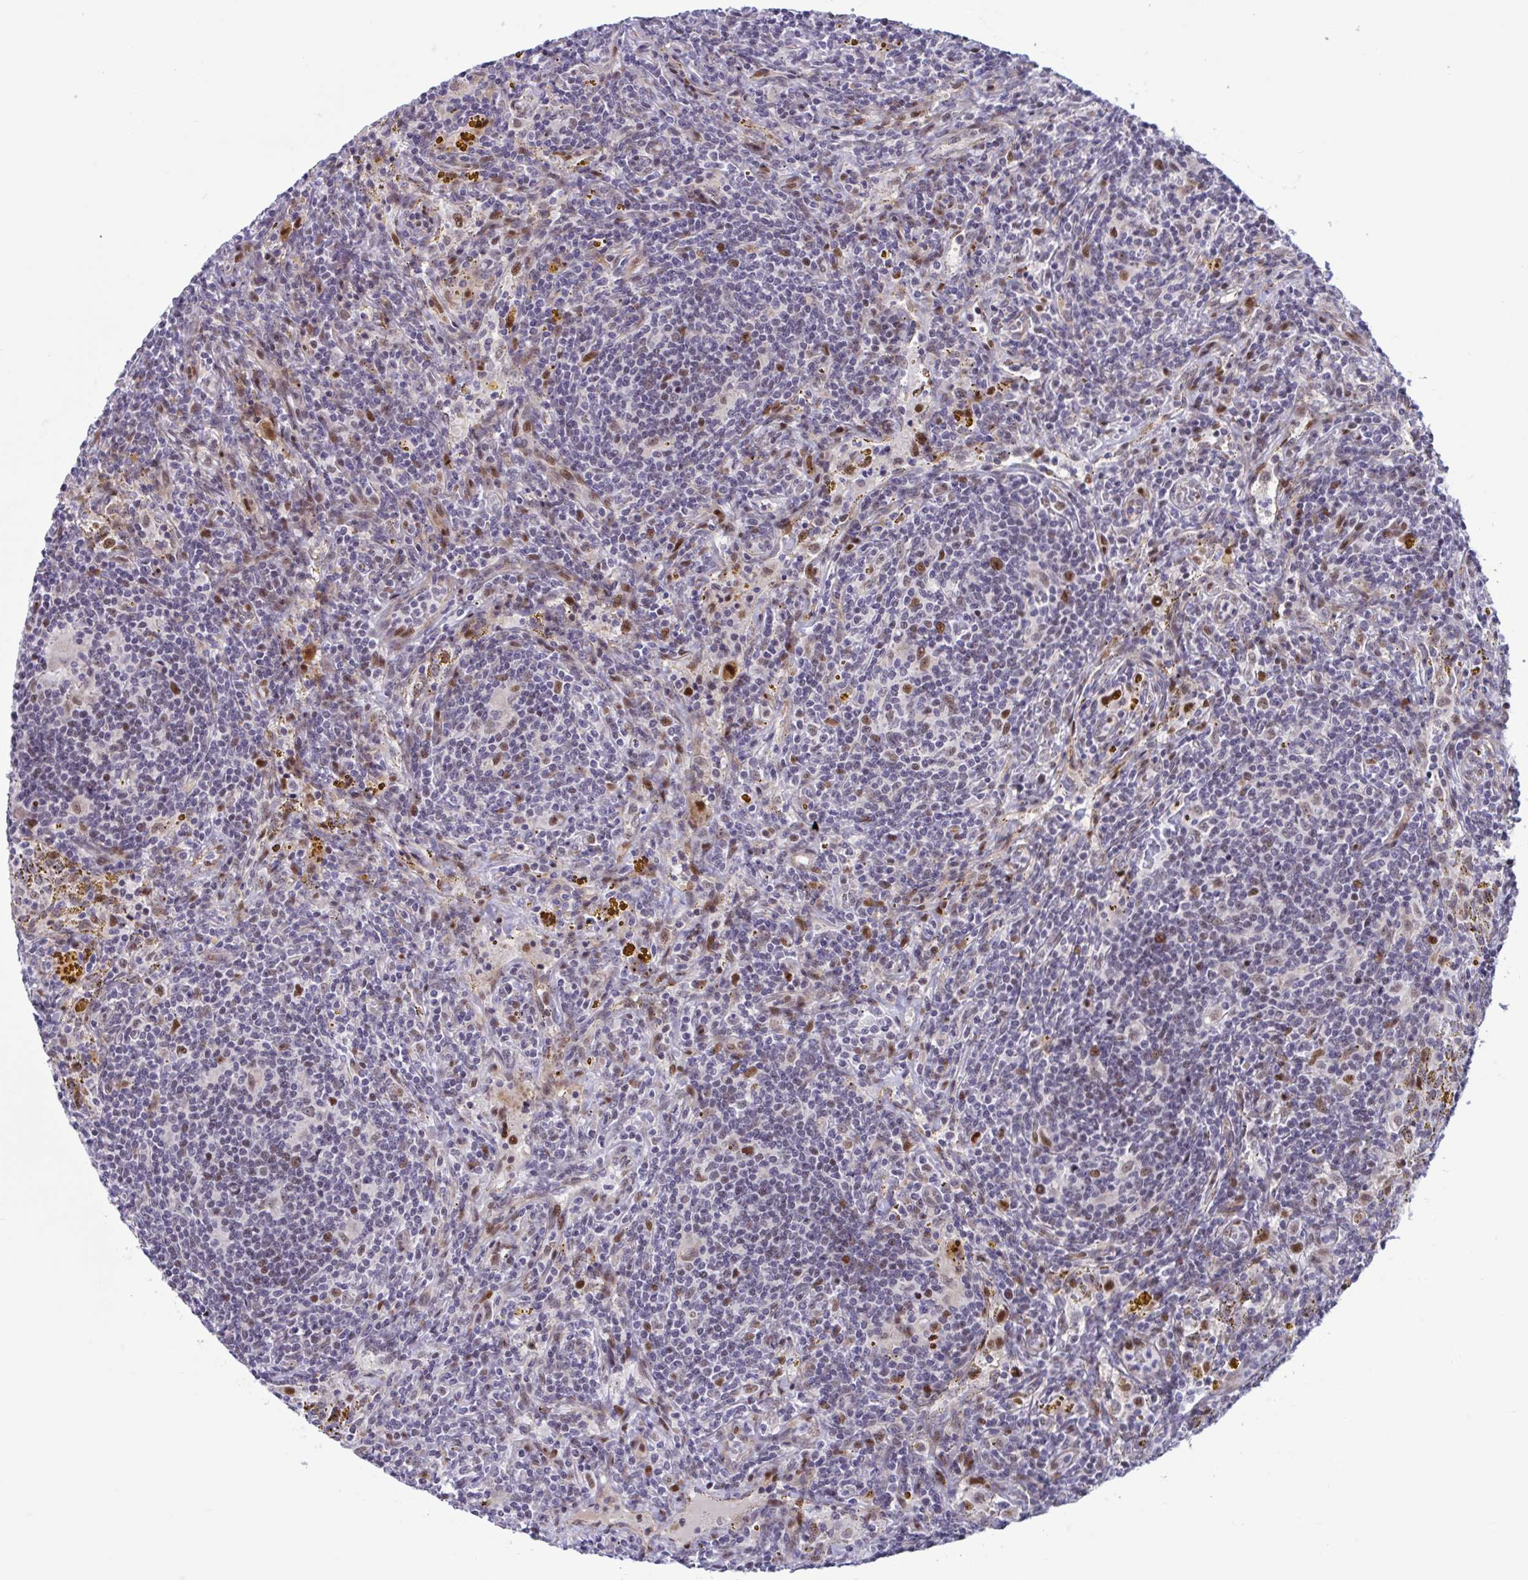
{"staining": {"intensity": "moderate", "quantity": "<25%", "location": "nuclear"}, "tissue": "lymphoma", "cell_type": "Tumor cells", "image_type": "cancer", "snomed": [{"axis": "morphology", "description": "Malignant lymphoma, non-Hodgkin's type, Low grade"}, {"axis": "topography", "description": "Spleen"}], "caption": "This is a micrograph of IHC staining of lymphoma, which shows moderate positivity in the nuclear of tumor cells.", "gene": "RBL1", "patient": {"sex": "female", "age": 70}}